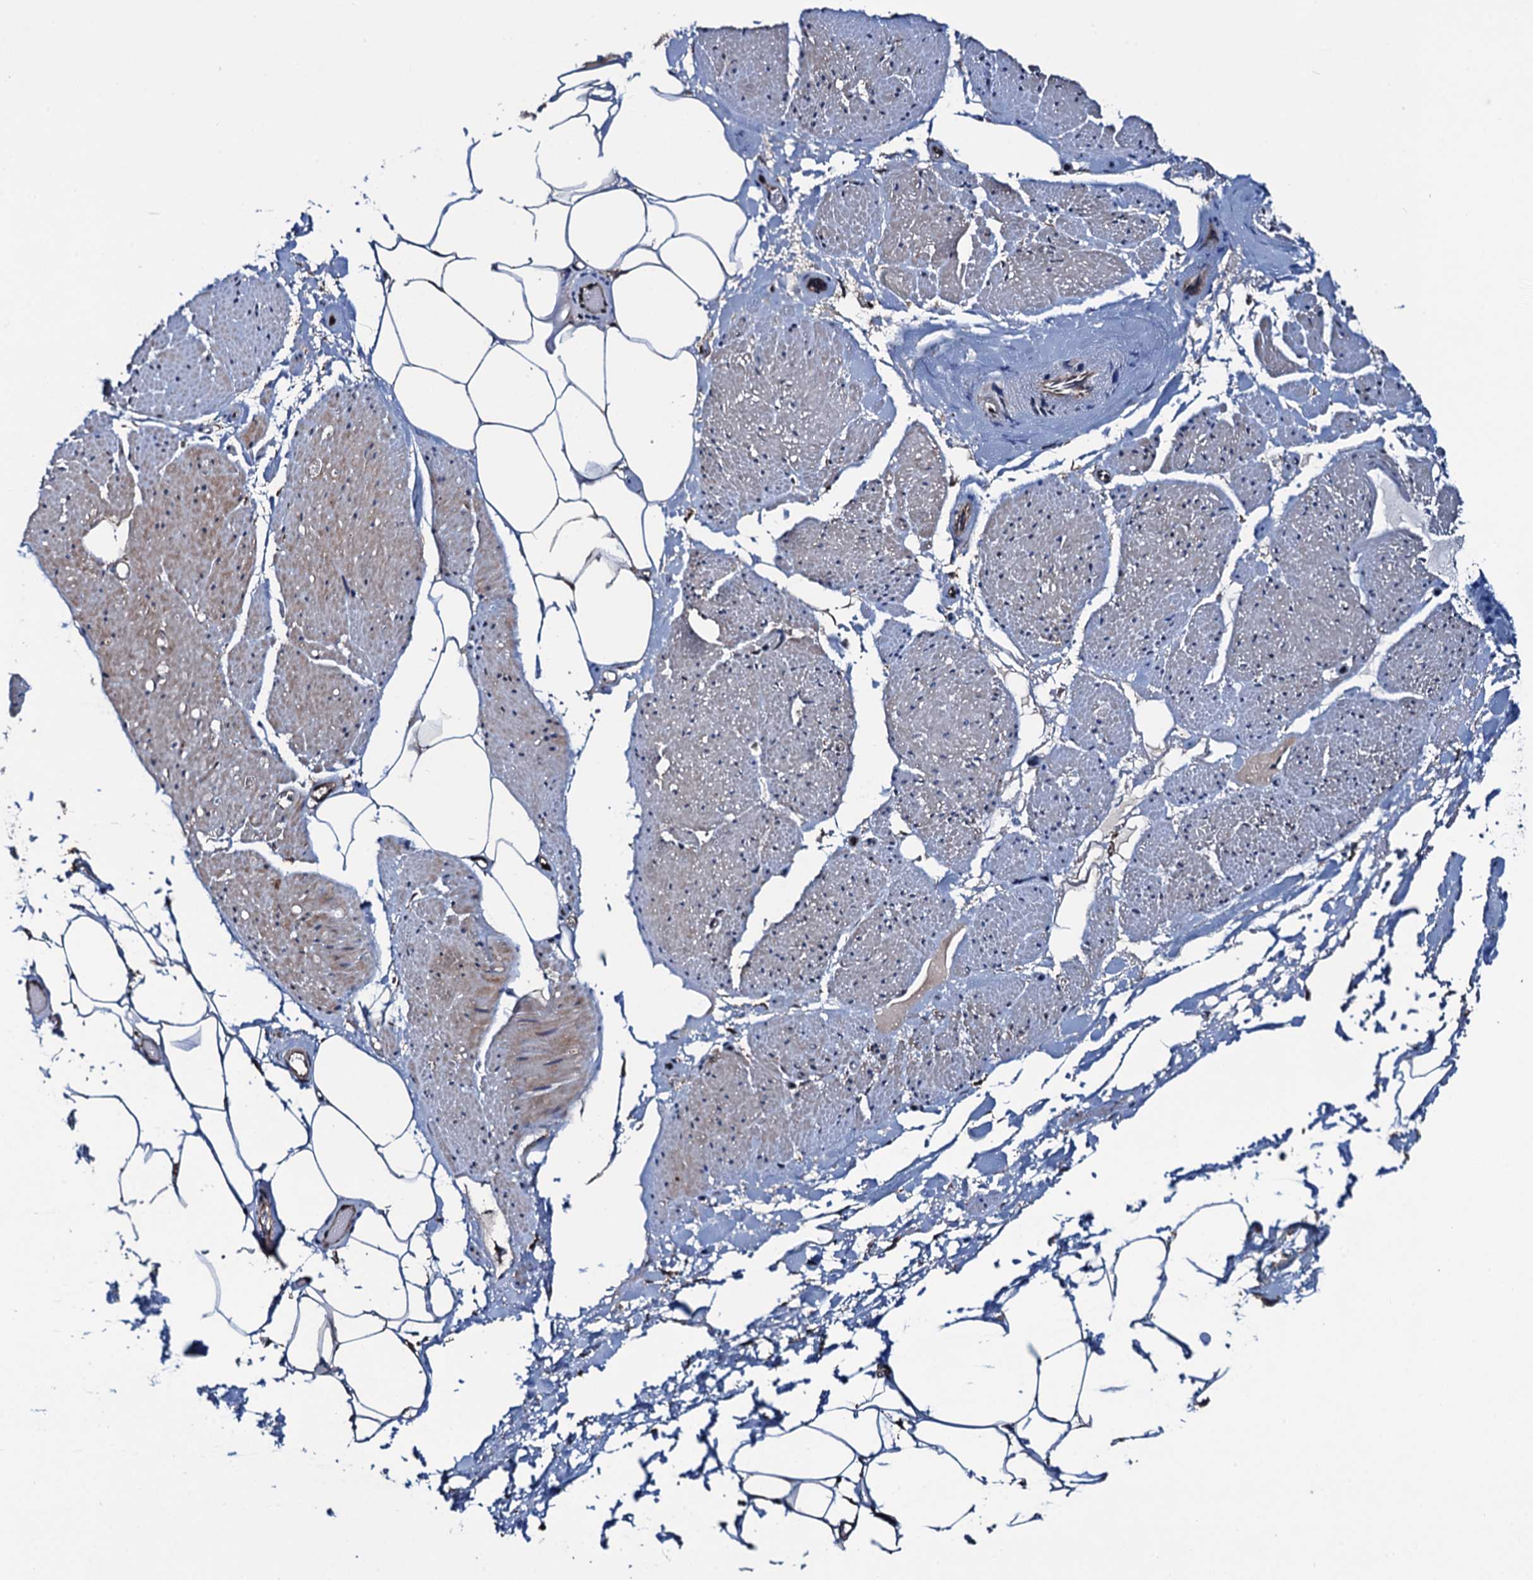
{"staining": {"intensity": "moderate", "quantity": "25%-75%", "location": "cytoplasmic/membranous,nuclear"}, "tissue": "adipose tissue", "cell_type": "Adipocytes", "image_type": "normal", "snomed": [{"axis": "morphology", "description": "Normal tissue, NOS"}, {"axis": "morphology", "description": "Adenocarcinoma, Low grade"}, {"axis": "topography", "description": "Prostate"}, {"axis": "topography", "description": "Peripheral nerve tissue"}], "caption": "A high-resolution histopathology image shows IHC staining of benign adipose tissue, which displays moderate cytoplasmic/membranous,nuclear expression in approximately 25%-75% of adipocytes.", "gene": "EVX2", "patient": {"sex": "male", "age": 63}}